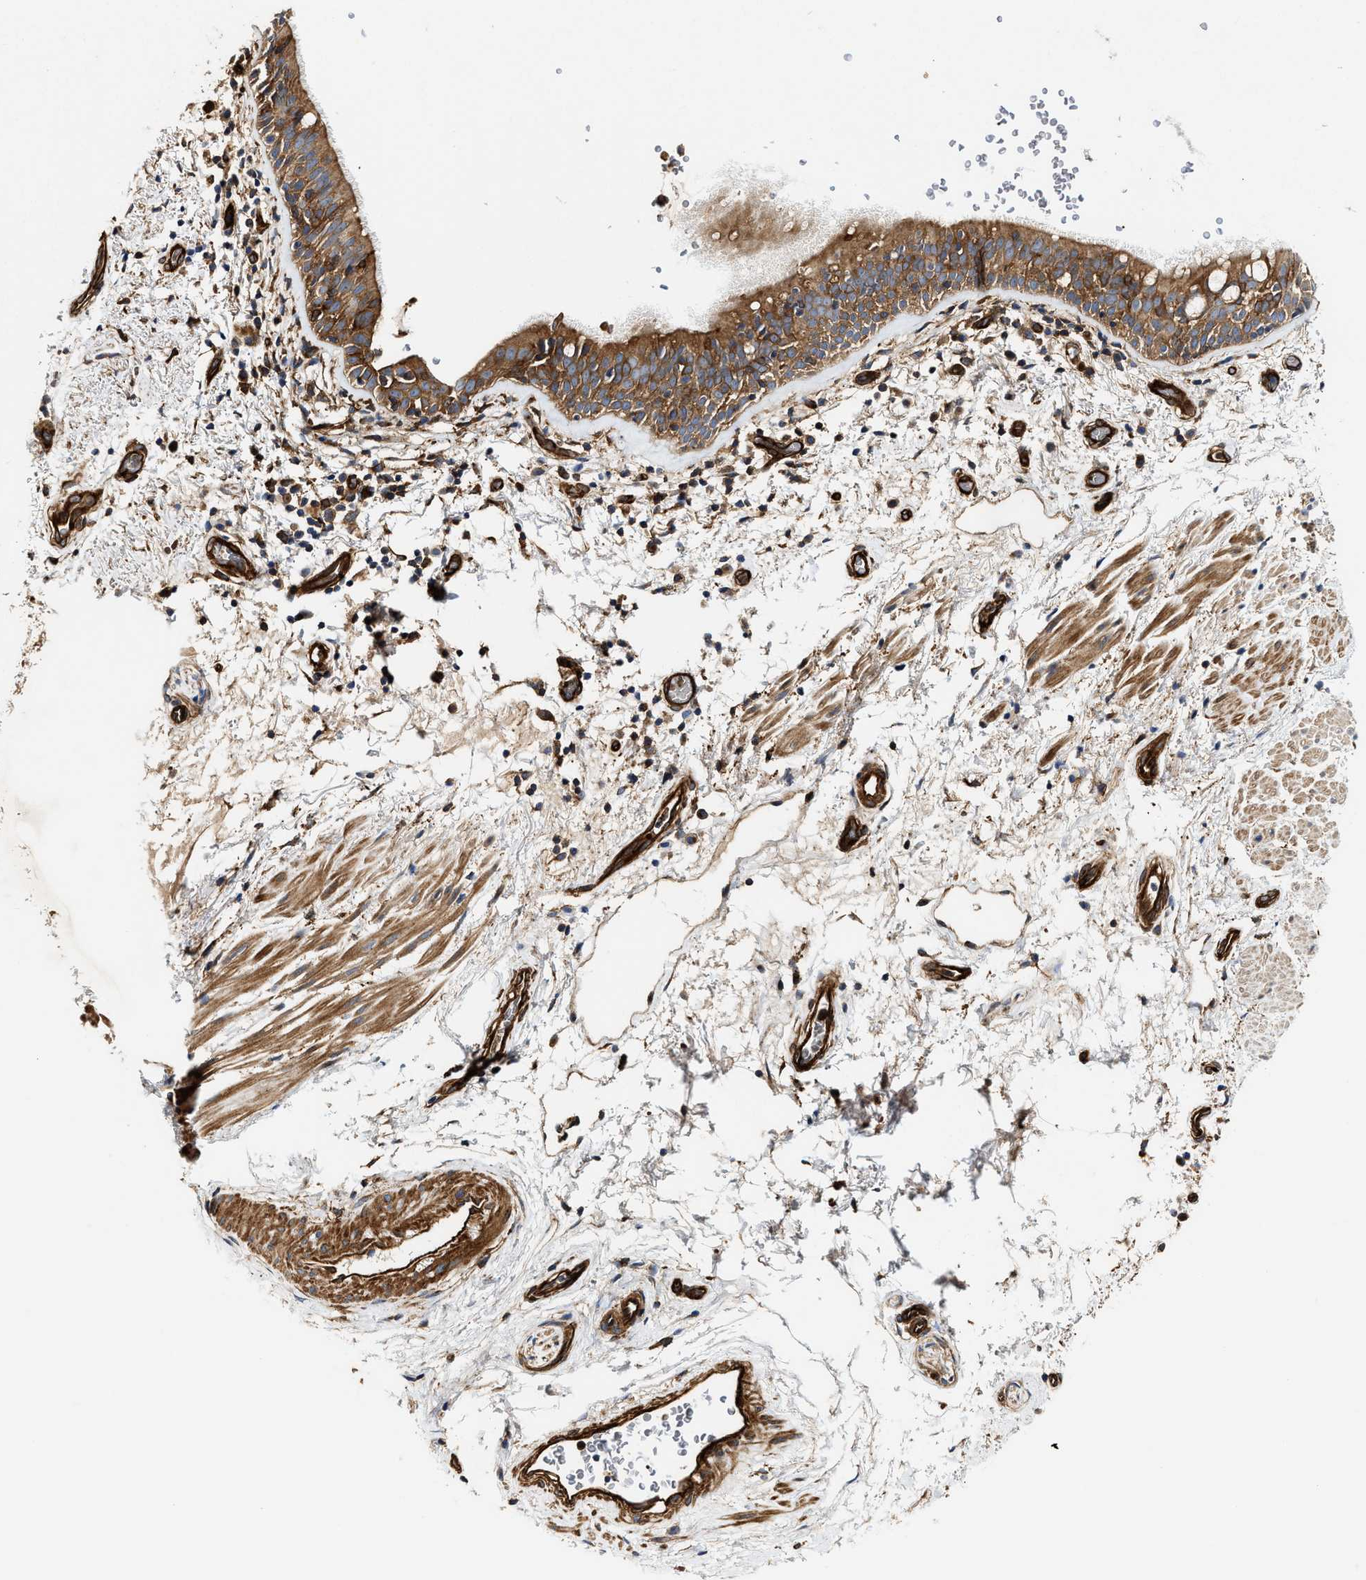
{"staining": {"intensity": "moderate", "quantity": ">75%", "location": "cytoplasmic/membranous"}, "tissue": "bronchus", "cell_type": "Respiratory epithelial cells", "image_type": "normal", "snomed": [{"axis": "morphology", "description": "Normal tissue, NOS"}, {"axis": "morphology", "description": "Inflammation, NOS"}, {"axis": "topography", "description": "Cartilage tissue"}, {"axis": "topography", "description": "Bronchus"}], "caption": "Immunohistochemistry histopathology image of benign bronchus: human bronchus stained using immunohistochemistry reveals medium levels of moderate protein expression localized specifically in the cytoplasmic/membranous of respiratory epithelial cells, appearing as a cytoplasmic/membranous brown color.", "gene": "HIP1", "patient": {"sex": "male", "age": 77}}